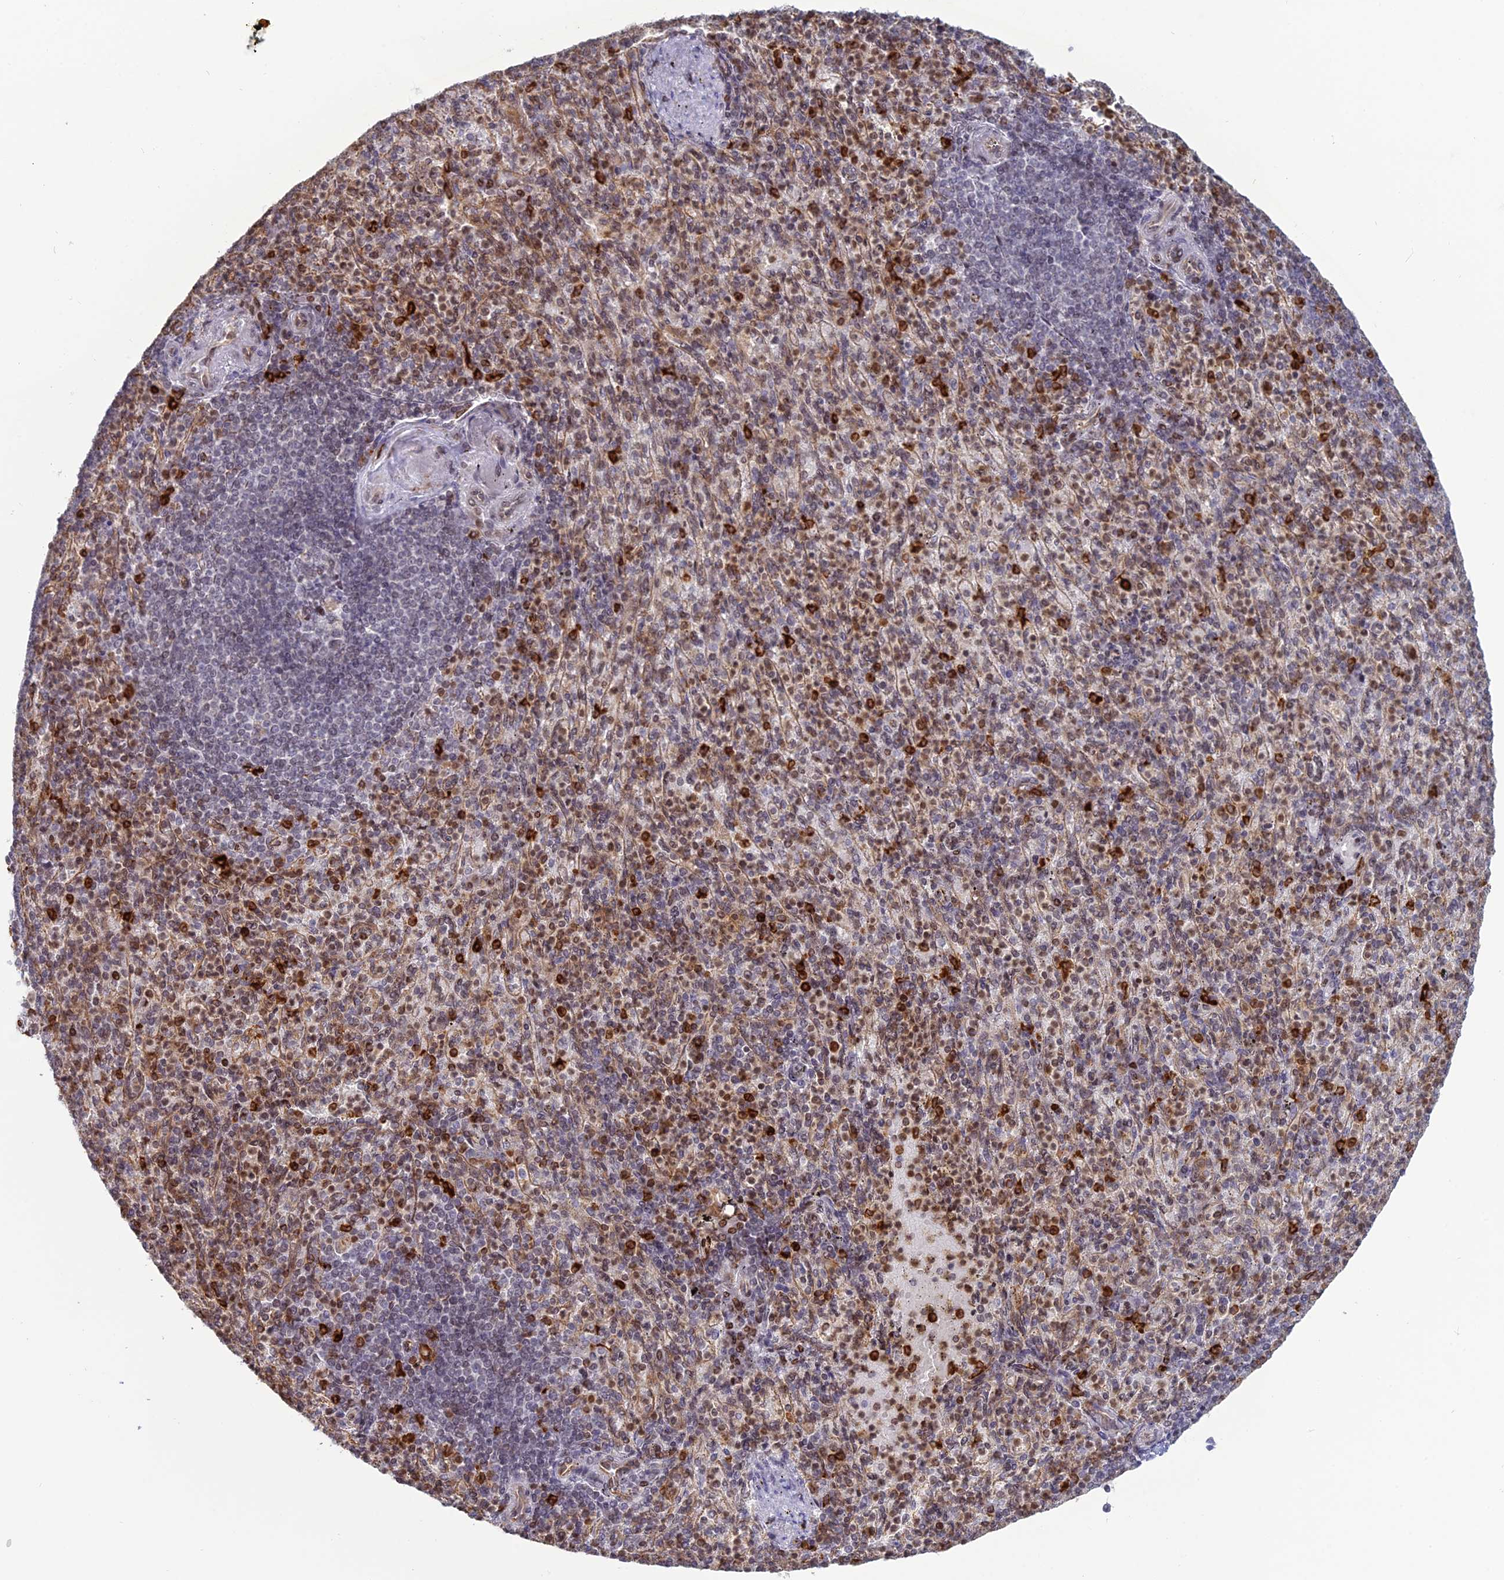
{"staining": {"intensity": "strong", "quantity": "<25%", "location": "cytoplasmic/membranous"}, "tissue": "spleen", "cell_type": "Cells in red pulp", "image_type": "normal", "snomed": [{"axis": "morphology", "description": "Normal tissue, NOS"}, {"axis": "topography", "description": "Spleen"}], "caption": "Strong cytoplasmic/membranous positivity is present in about <25% of cells in red pulp in normal spleen.", "gene": "APOBR", "patient": {"sex": "female", "age": 74}}